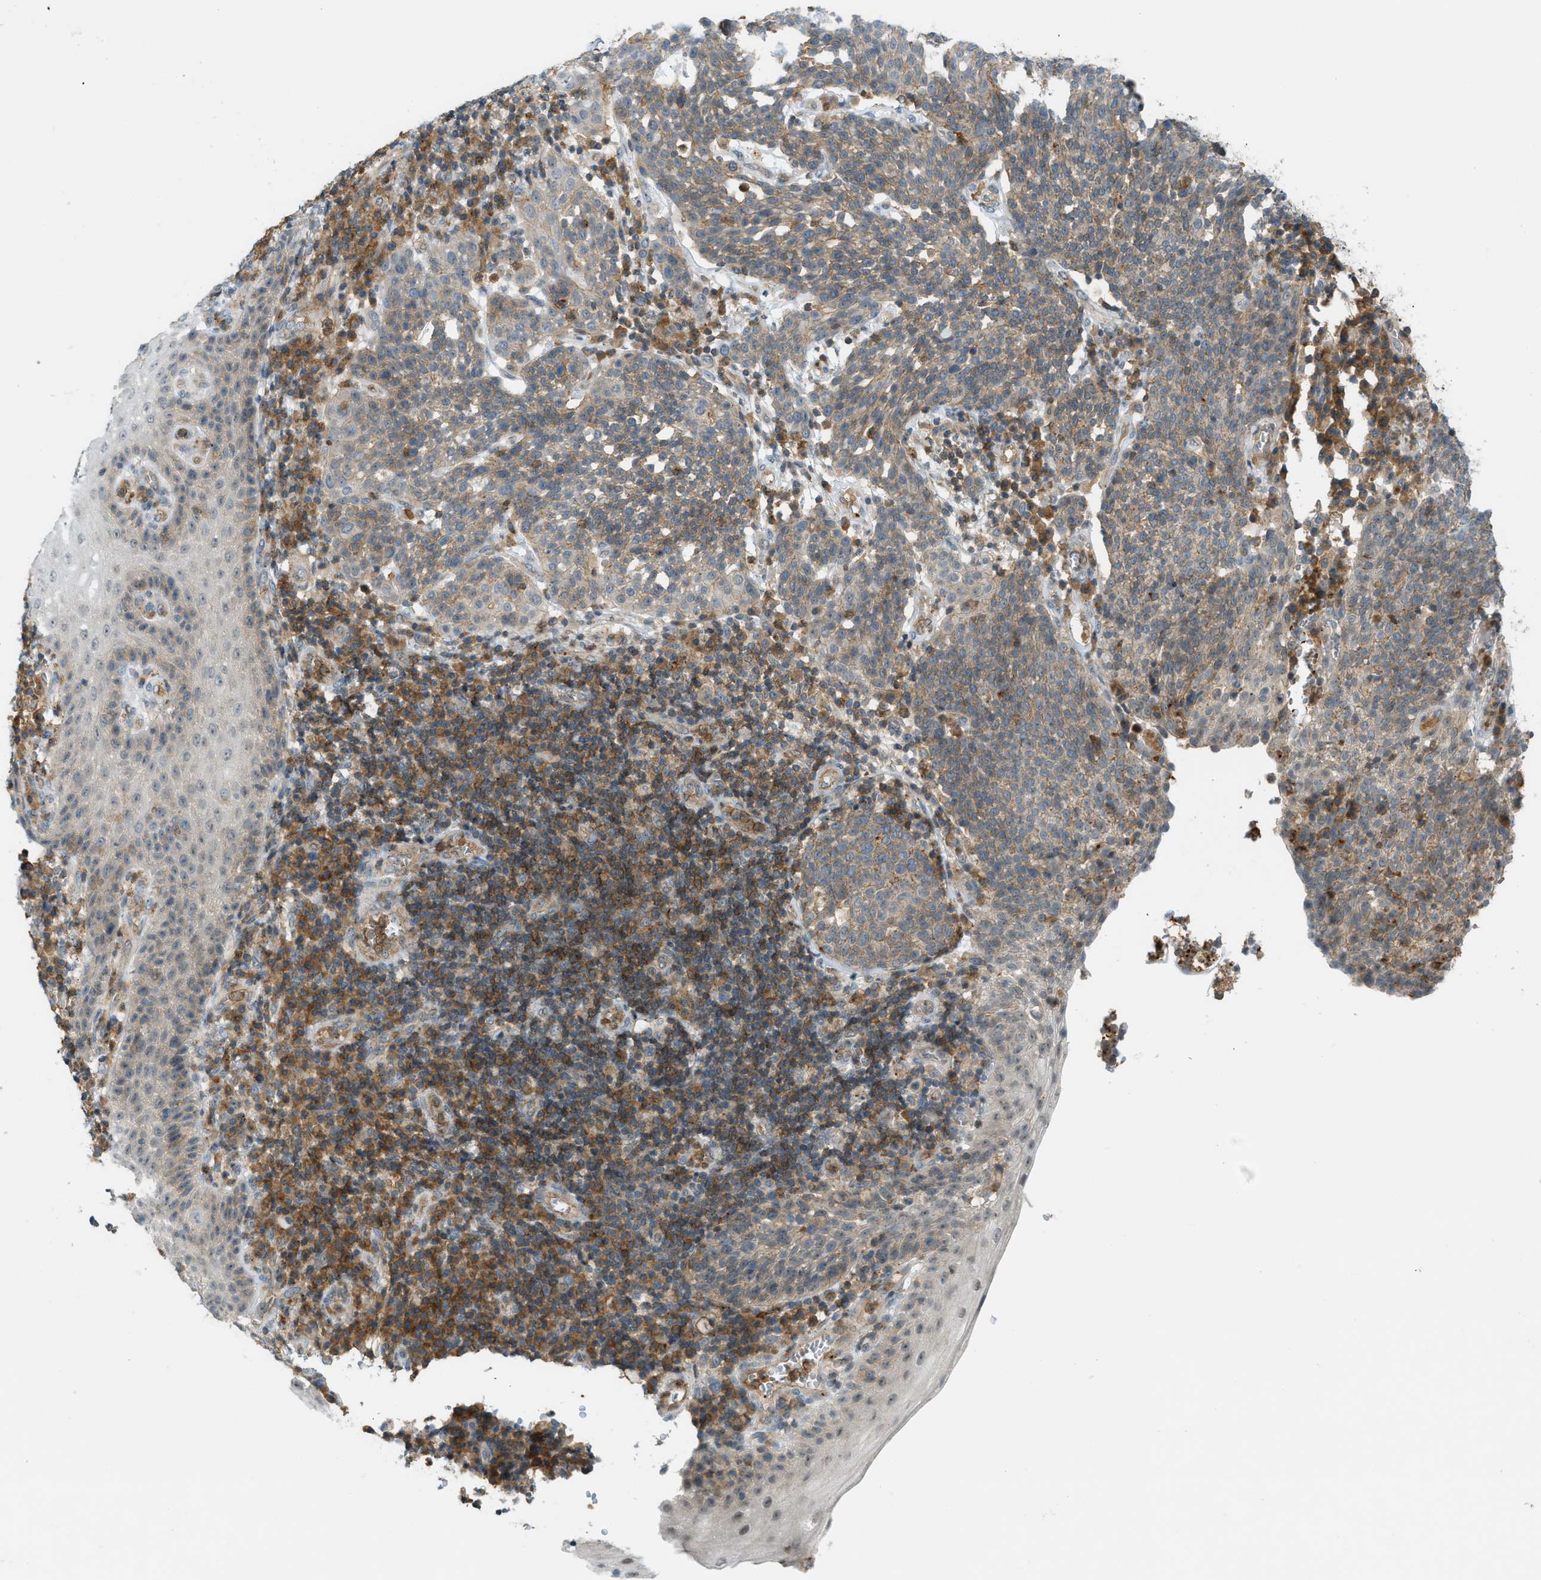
{"staining": {"intensity": "moderate", "quantity": ">75%", "location": "cytoplasmic/membranous"}, "tissue": "cervical cancer", "cell_type": "Tumor cells", "image_type": "cancer", "snomed": [{"axis": "morphology", "description": "Squamous cell carcinoma, NOS"}, {"axis": "topography", "description": "Cervix"}], "caption": "A brown stain highlights moderate cytoplasmic/membranous expression of a protein in cervical cancer tumor cells.", "gene": "GRK6", "patient": {"sex": "female", "age": 34}}